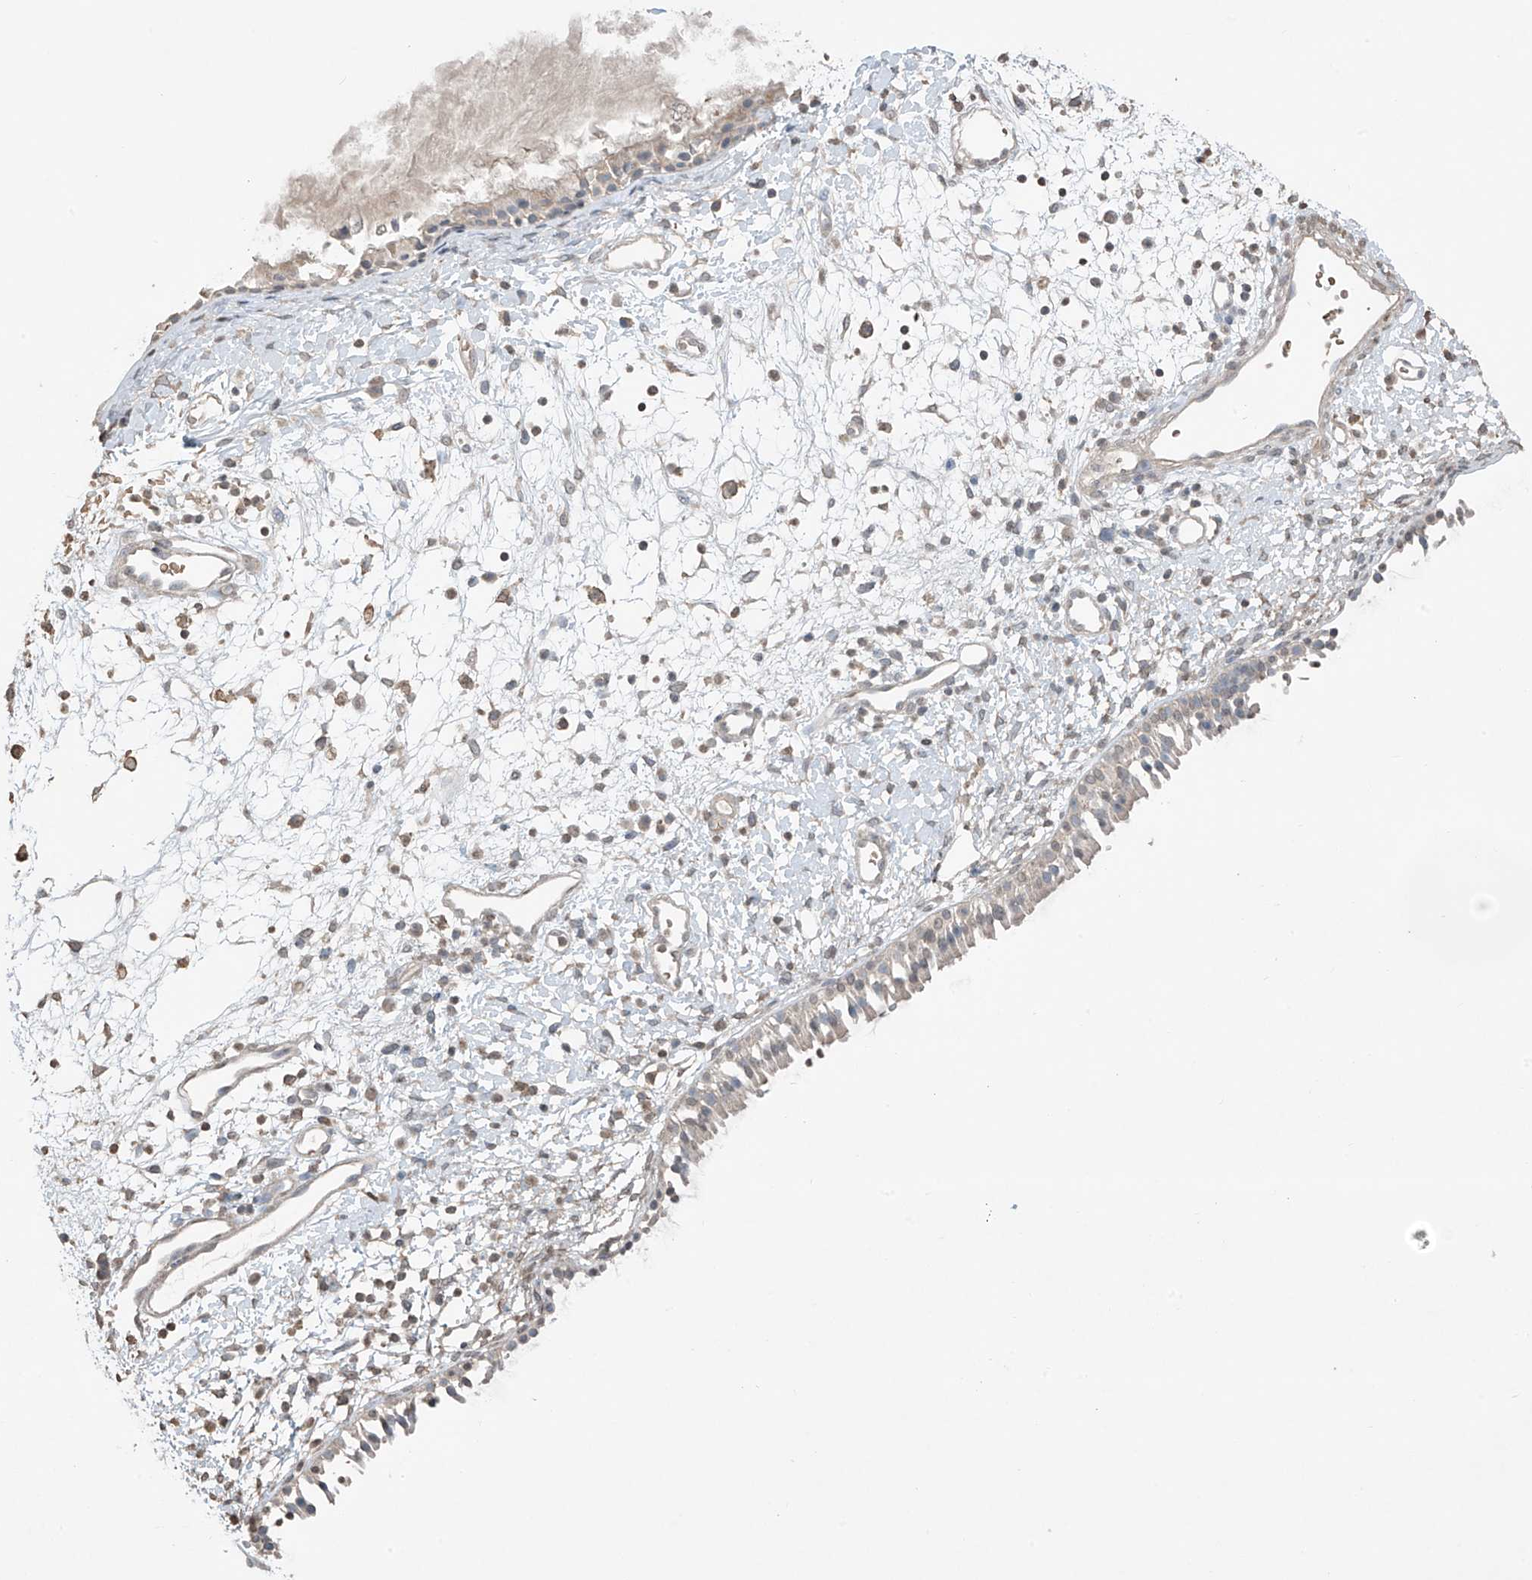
{"staining": {"intensity": "weak", "quantity": "25%-75%", "location": "cytoplasmic/membranous"}, "tissue": "nasopharynx", "cell_type": "Respiratory epithelial cells", "image_type": "normal", "snomed": [{"axis": "morphology", "description": "Normal tissue, NOS"}, {"axis": "topography", "description": "Nasopharynx"}], "caption": "Weak cytoplasmic/membranous protein expression is present in about 25%-75% of respiratory epithelial cells in nasopharynx. (Stains: DAB (3,3'-diaminobenzidine) in brown, nuclei in blue, Microscopy: brightfield microscopy at high magnification).", "gene": "HOXA11", "patient": {"sex": "male", "age": 22}}